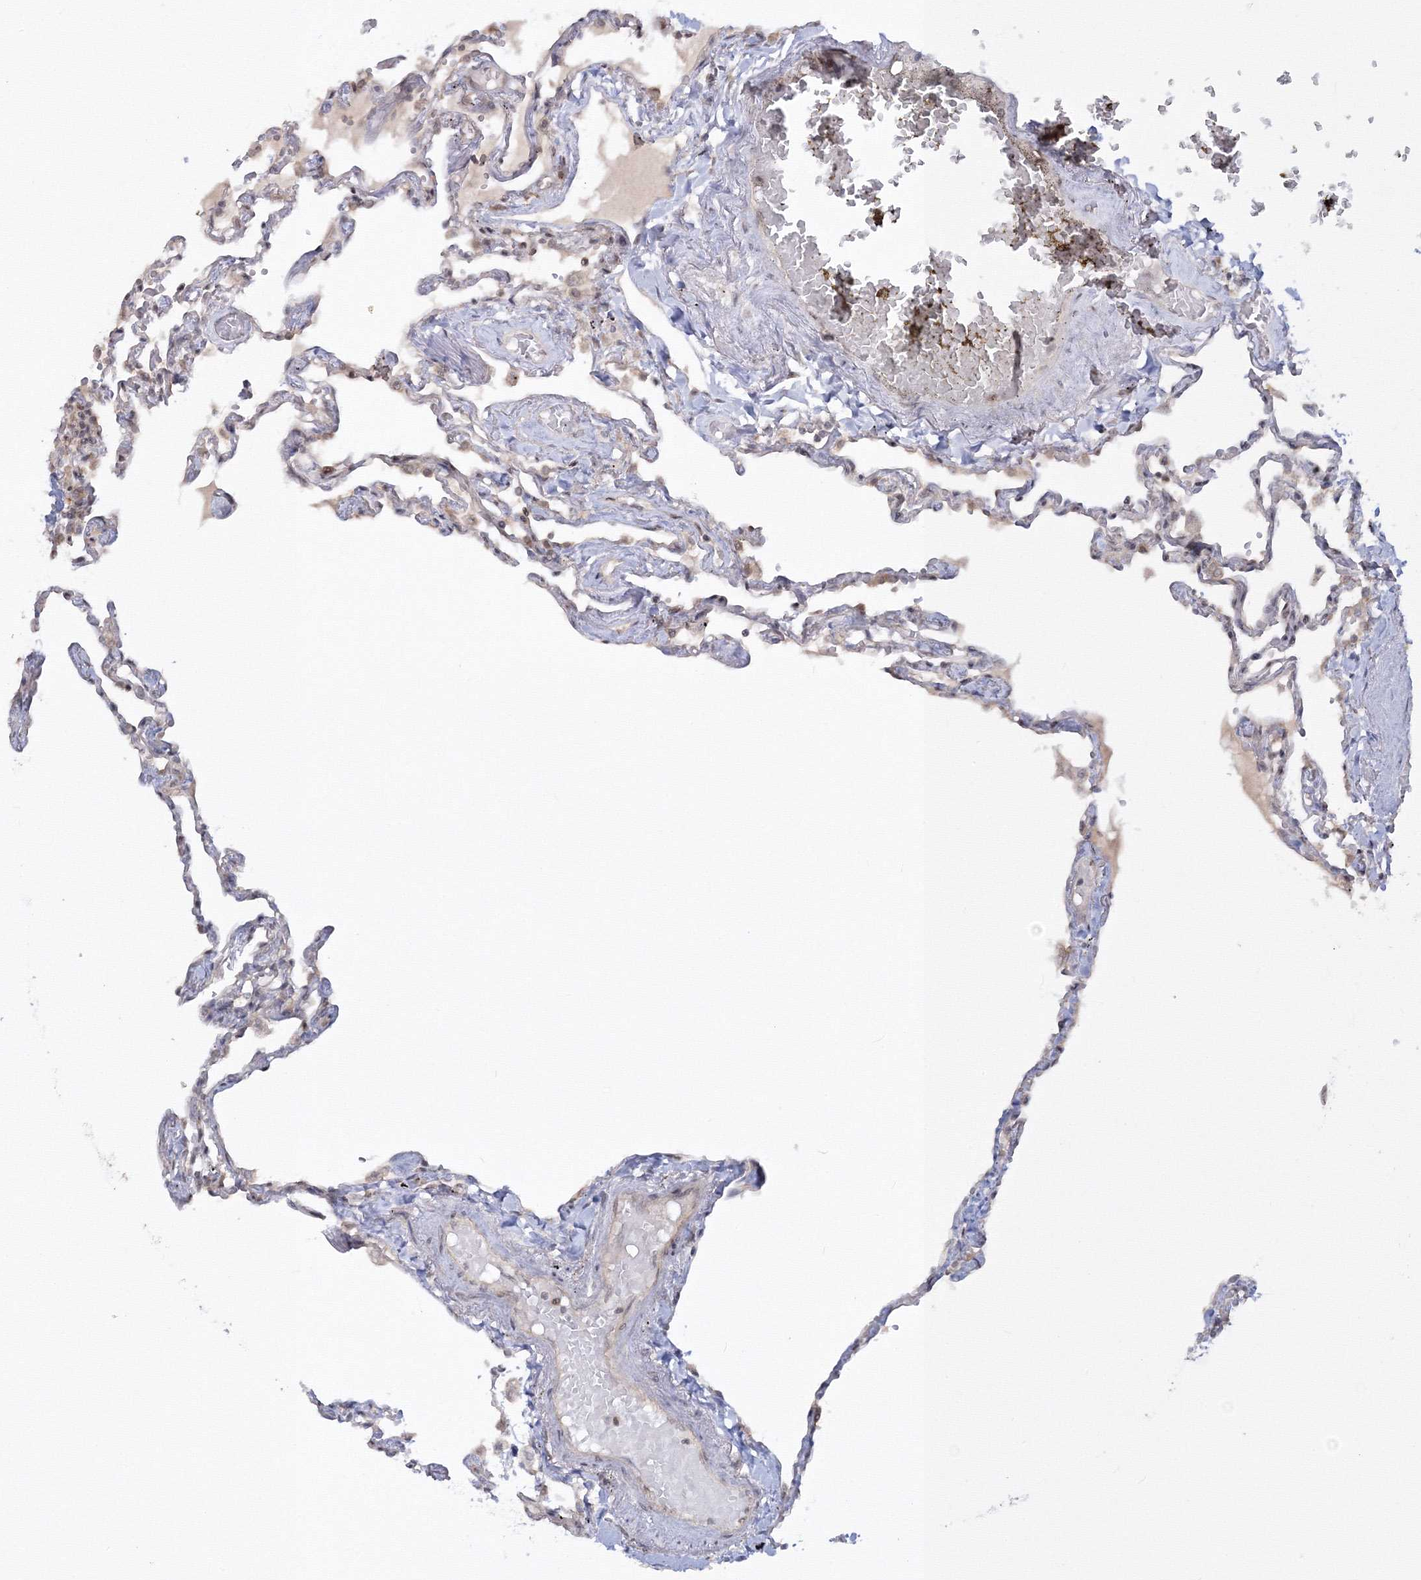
{"staining": {"intensity": "moderate", "quantity": "25%-75%", "location": "cytoplasmic/membranous"}, "tissue": "lung", "cell_type": "Alveolar cells", "image_type": "normal", "snomed": [{"axis": "morphology", "description": "Normal tissue, NOS"}, {"axis": "topography", "description": "Lung"}], "caption": "Protein expression analysis of normal lung exhibits moderate cytoplasmic/membranous expression in about 25%-75% of alveolar cells. The staining is performed using DAB brown chromogen to label protein expression. The nuclei are counter-stained blue using hematoxylin.", "gene": "ZFAND6", "patient": {"sex": "female", "age": 67}}